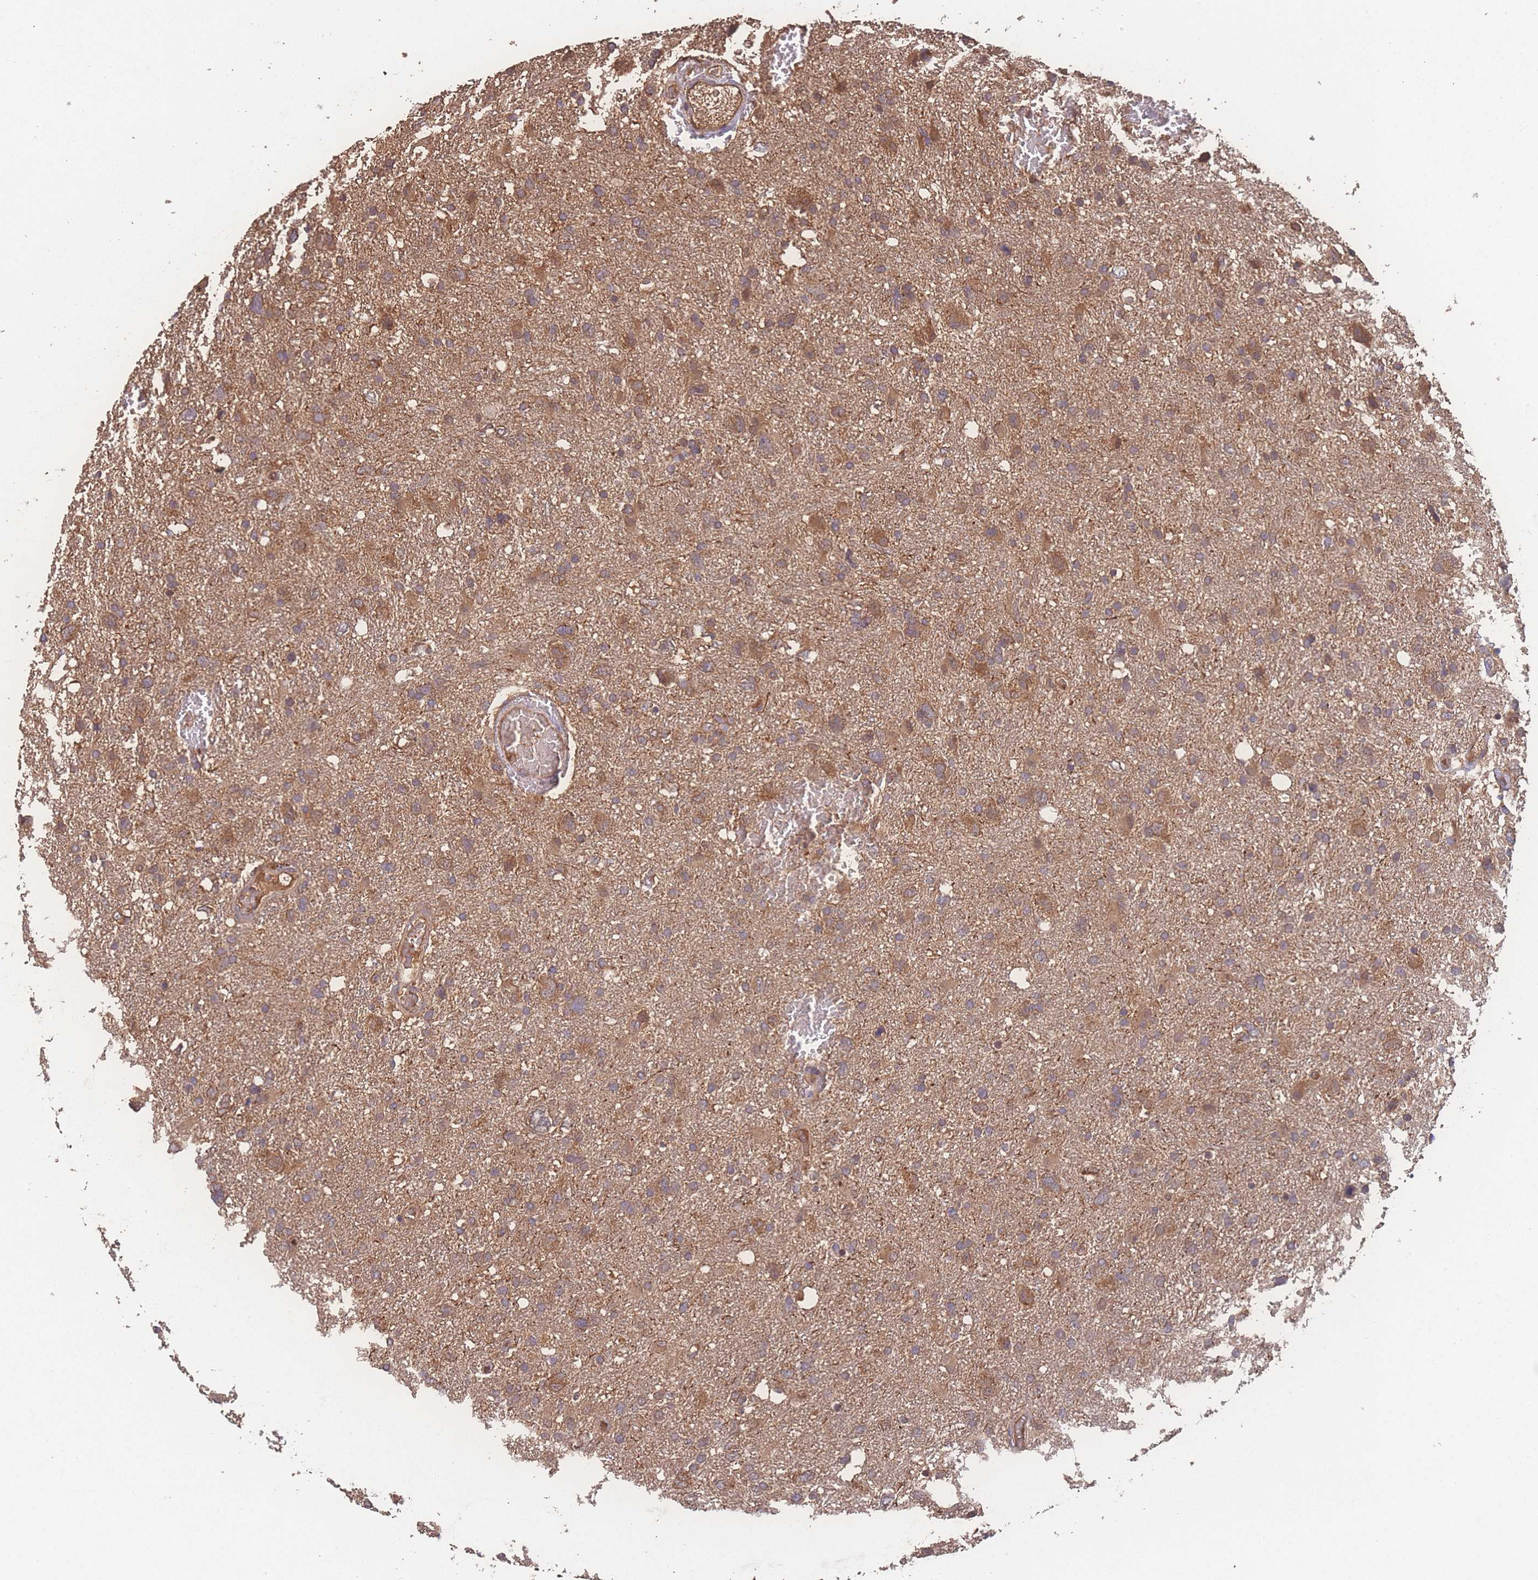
{"staining": {"intensity": "moderate", "quantity": "25%-75%", "location": "cytoplasmic/membranous"}, "tissue": "glioma", "cell_type": "Tumor cells", "image_type": "cancer", "snomed": [{"axis": "morphology", "description": "Glioma, malignant, High grade"}, {"axis": "topography", "description": "Brain"}], "caption": "Human glioma stained with a protein marker exhibits moderate staining in tumor cells.", "gene": "ATXN10", "patient": {"sex": "male", "age": 61}}